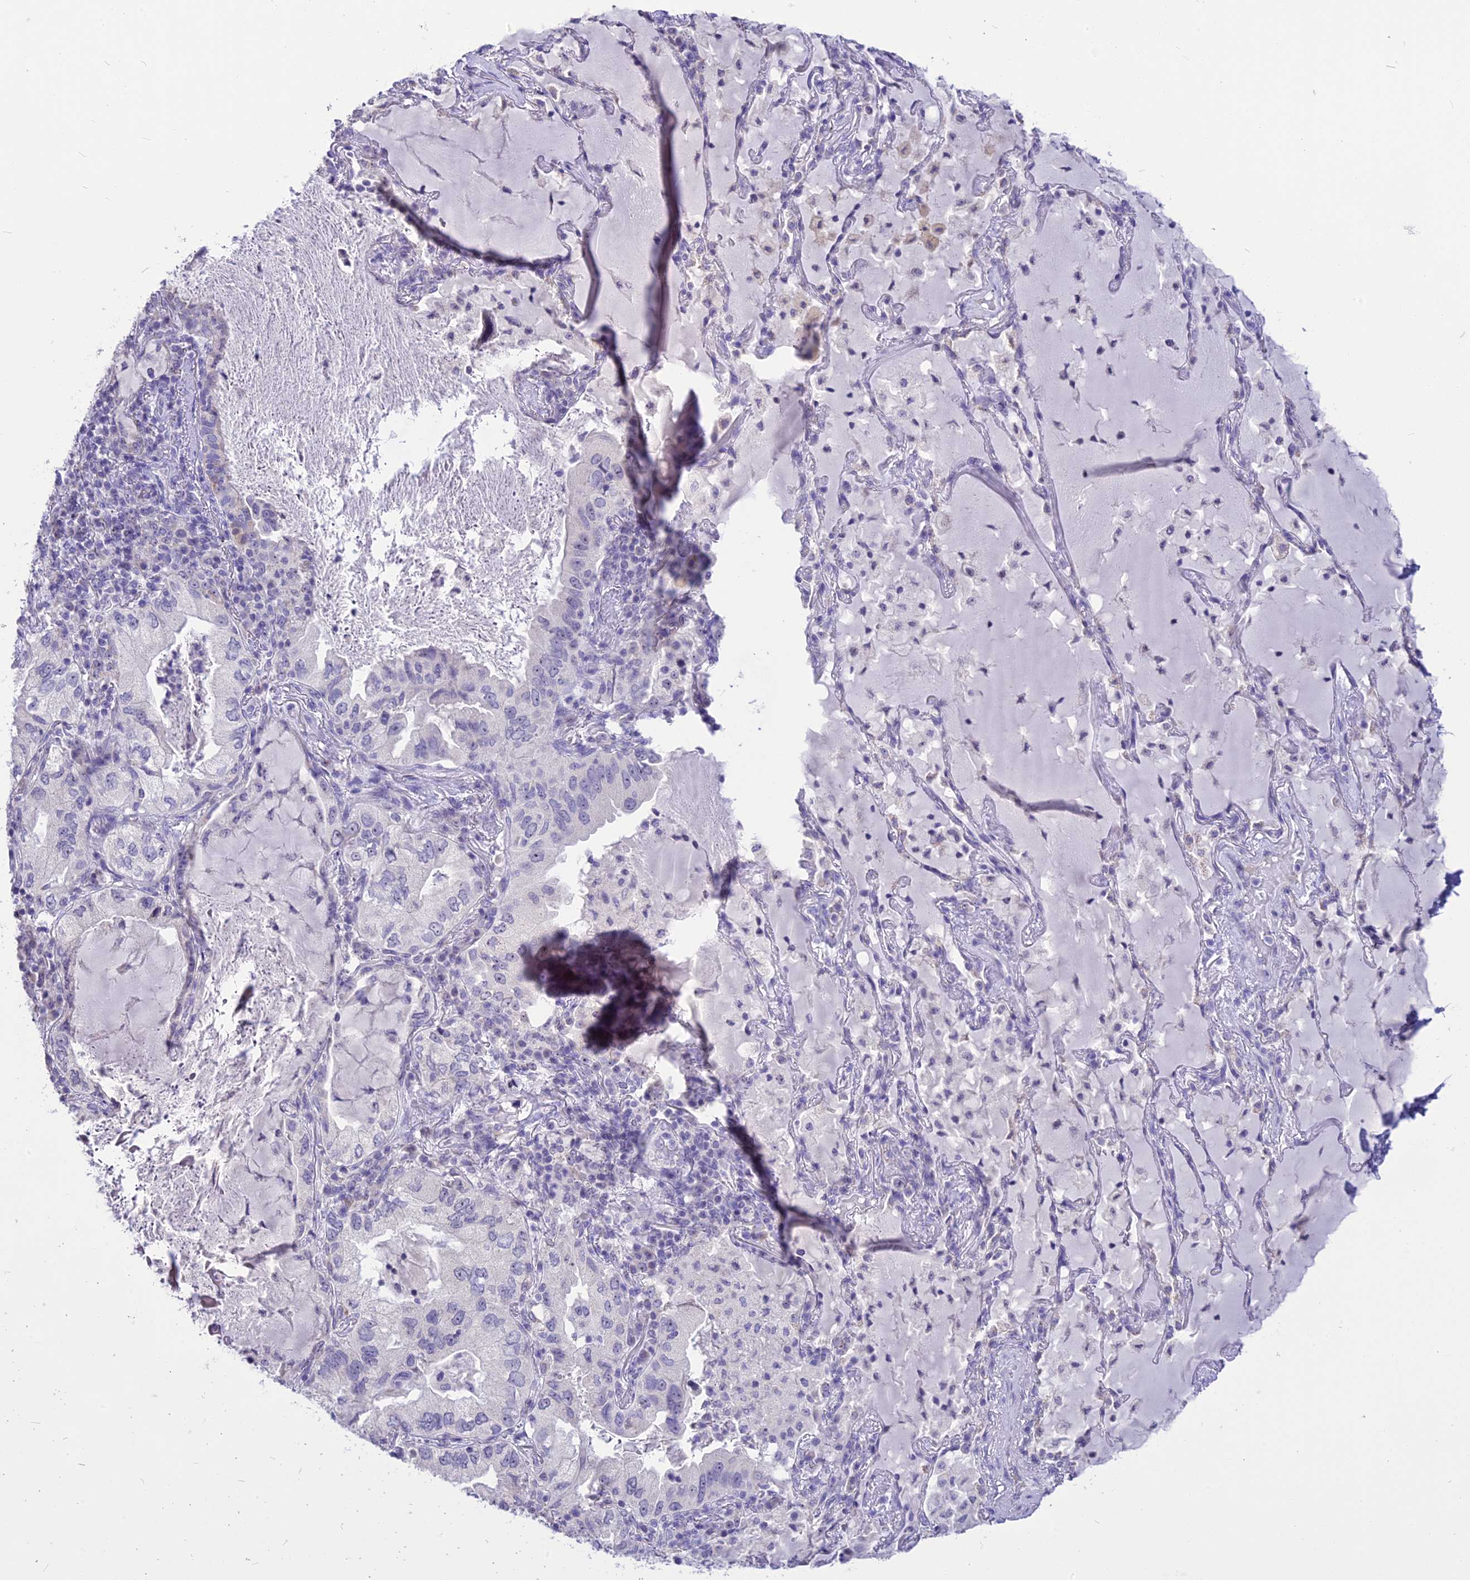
{"staining": {"intensity": "negative", "quantity": "none", "location": "none"}, "tissue": "lung cancer", "cell_type": "Tumor cells", "image_type": "cancer", "snomed": [{"axis": "morphology", "description": "Adenocarcinoma, NOS"}, {"axis": "topography", "description": "Lung"}], "caption": "Micrograph shows no significant protein staining in tumor cells of adenocarcinoma (lung). The staining is performed using DAB brown chromogen with nuclei counter-stained in using hematoxylin.", "gene": "CMSS1", "patient": {"sex": "female", "age": 69}}